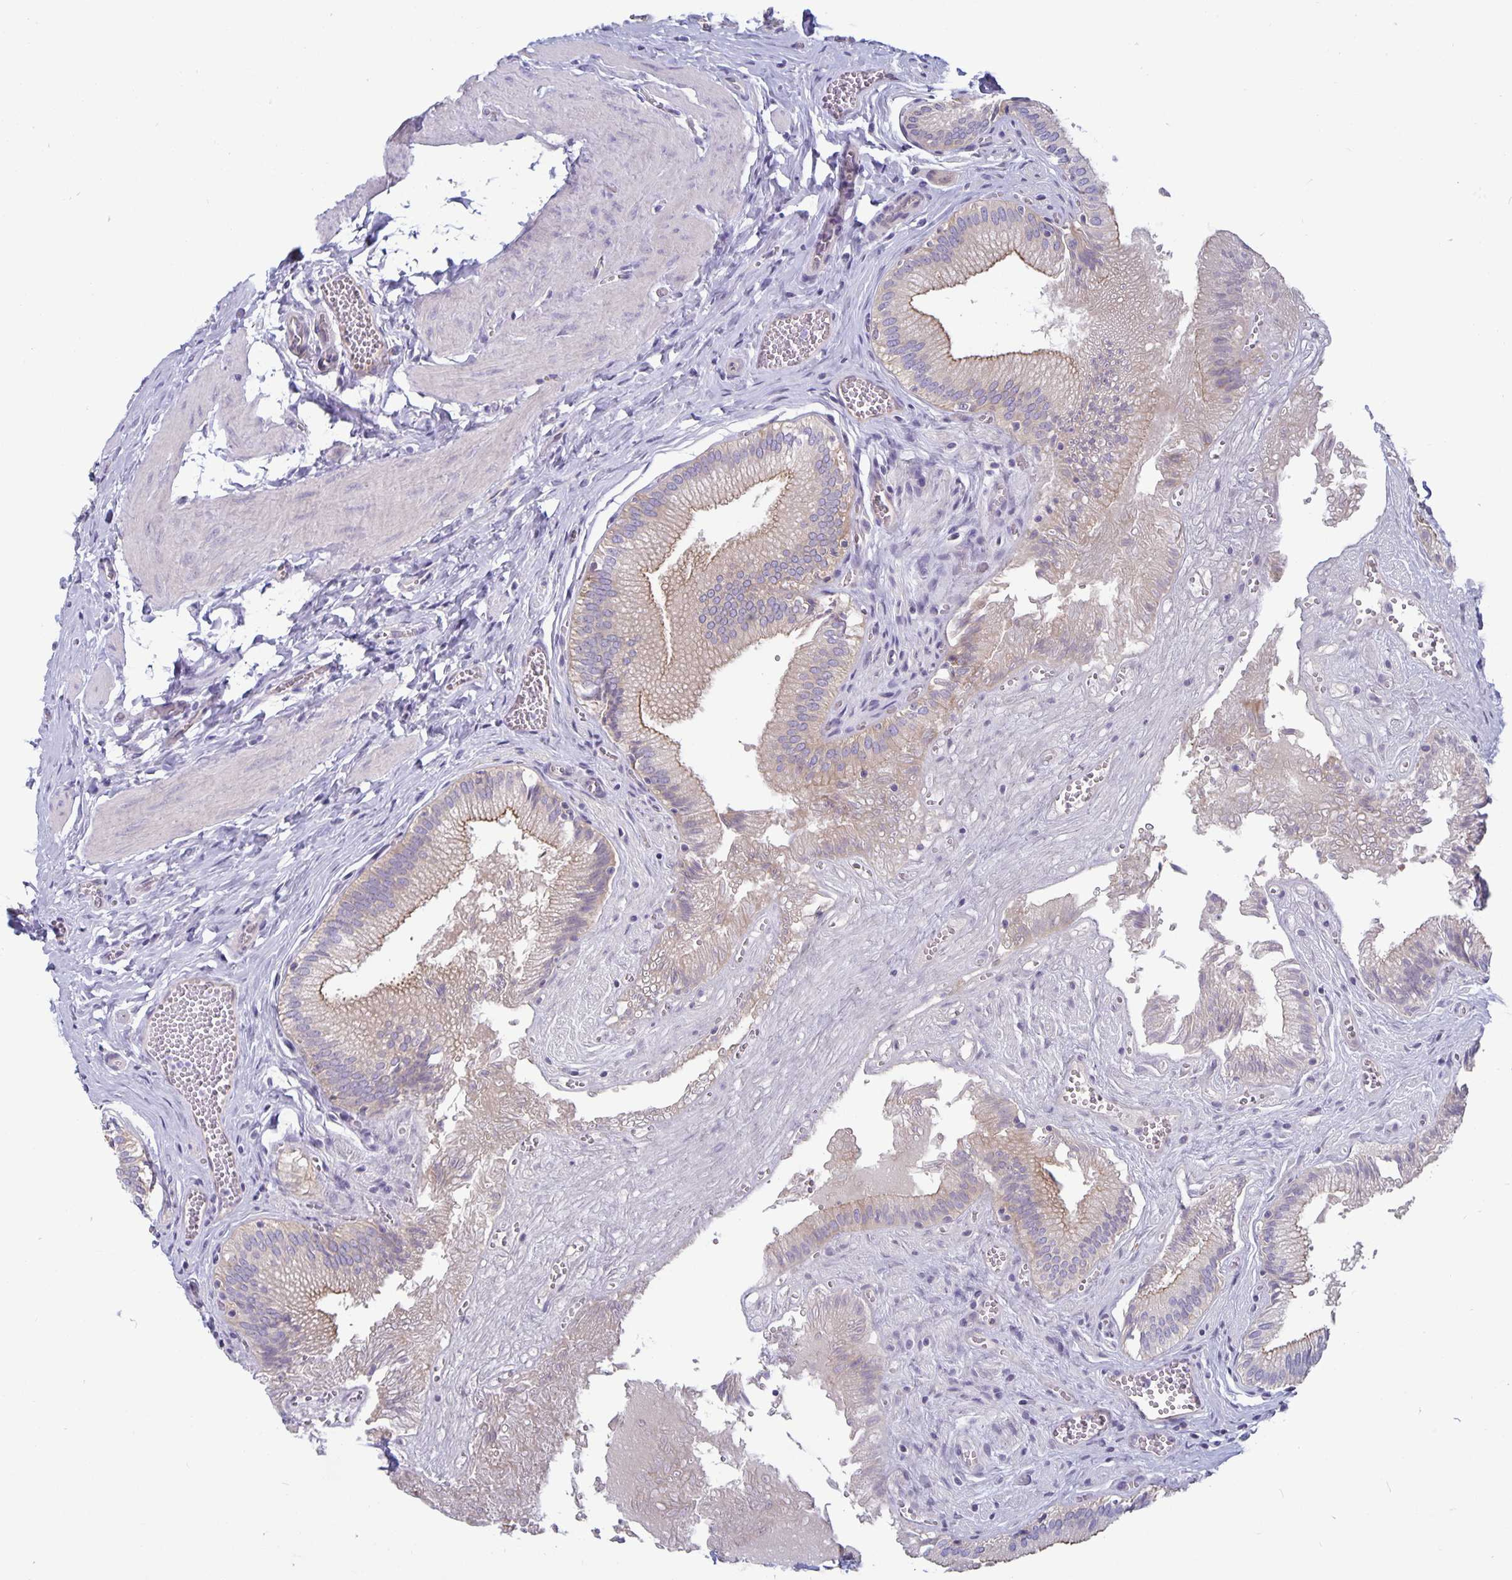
{"staining": {"intensity": "weak", "quantity": "25%-75%", "location": "cytoplasmic/membranous"}, "tissue": "gallbladder", "cell_type": "Glandular cells", "image_type": "normal", "snomed": [{"axis": "morphology", "description": "Normal tissue, NOS"}, {"axis": "topography", "description": "Gallbladder"}, {"axis": "topography", "description": "Peripheral nerve tissue"}], "caption": "Human gallbladder stained with a brown dye exhibits weak cytoplasmic/membranous positive expression in about 25%-75% of glandular cells.", "gene": "PLCB3", "patient": {"sex": "male", "age": 17}}